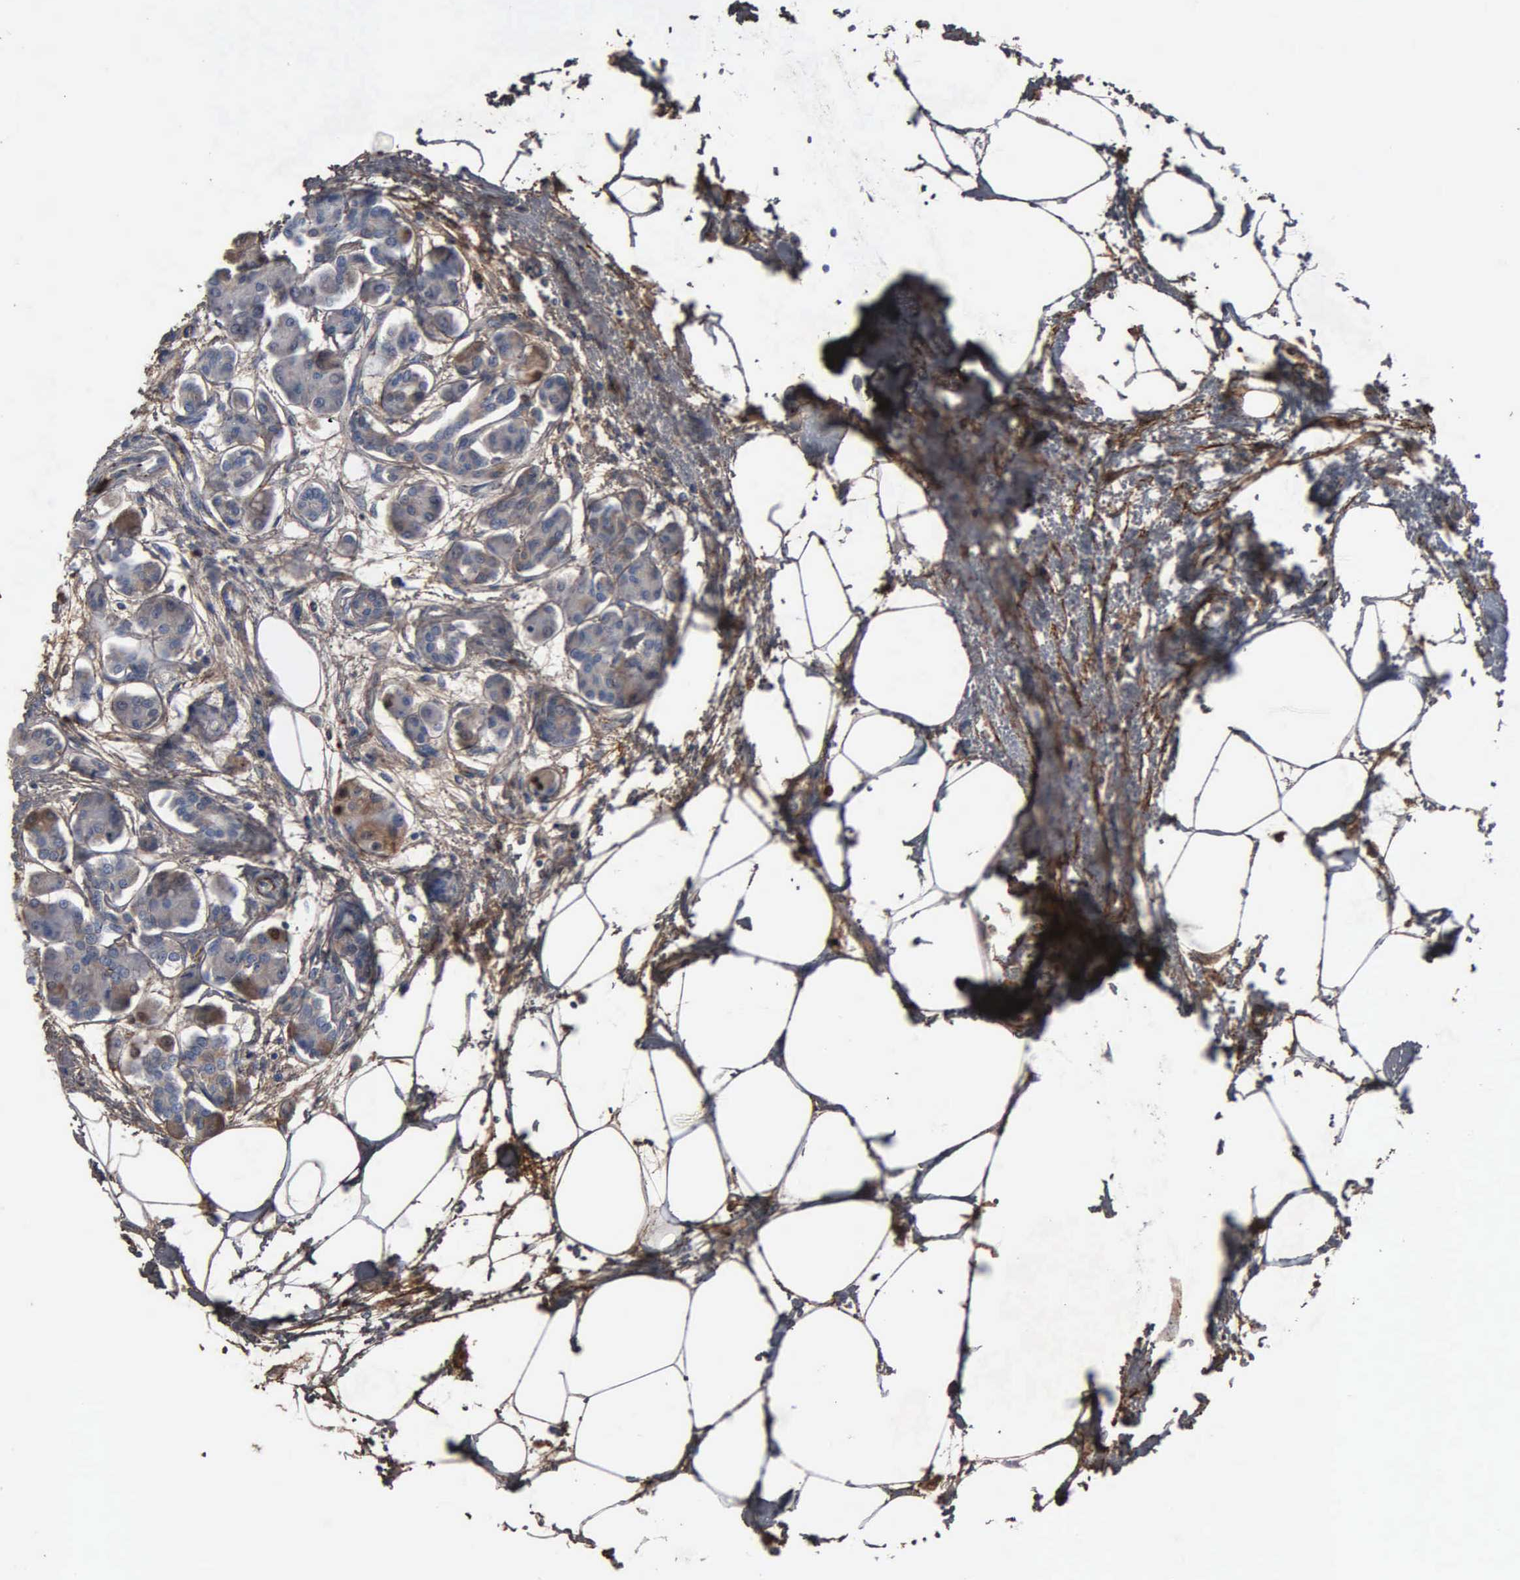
{"staining": {"intensity": "weak", "quantity": "25%-75%", "location": "cytoplasmic/membranous"}, "tissue": "pancreas", "cell_type": "Exocrine glandular cells", "image_type": "normal", "snomed": [{"axis": "morphology", "description": "Normal tissue, NOS"}, {"axis": "topography", "description": "Pancreas"}, {"axis": "topography", "description": "Duodenum"}], "caption": "This image shows unremarkable pancreas stained with immunohistochemistry (IHC) to label a protein in brown. The cytoplasmic/membranous of exocrine glandular cells show weak positivity for the protein. Nuclei are counter-stained blue.", "gene": "FN1", "patient": {"sex": "male", "age": 79}}